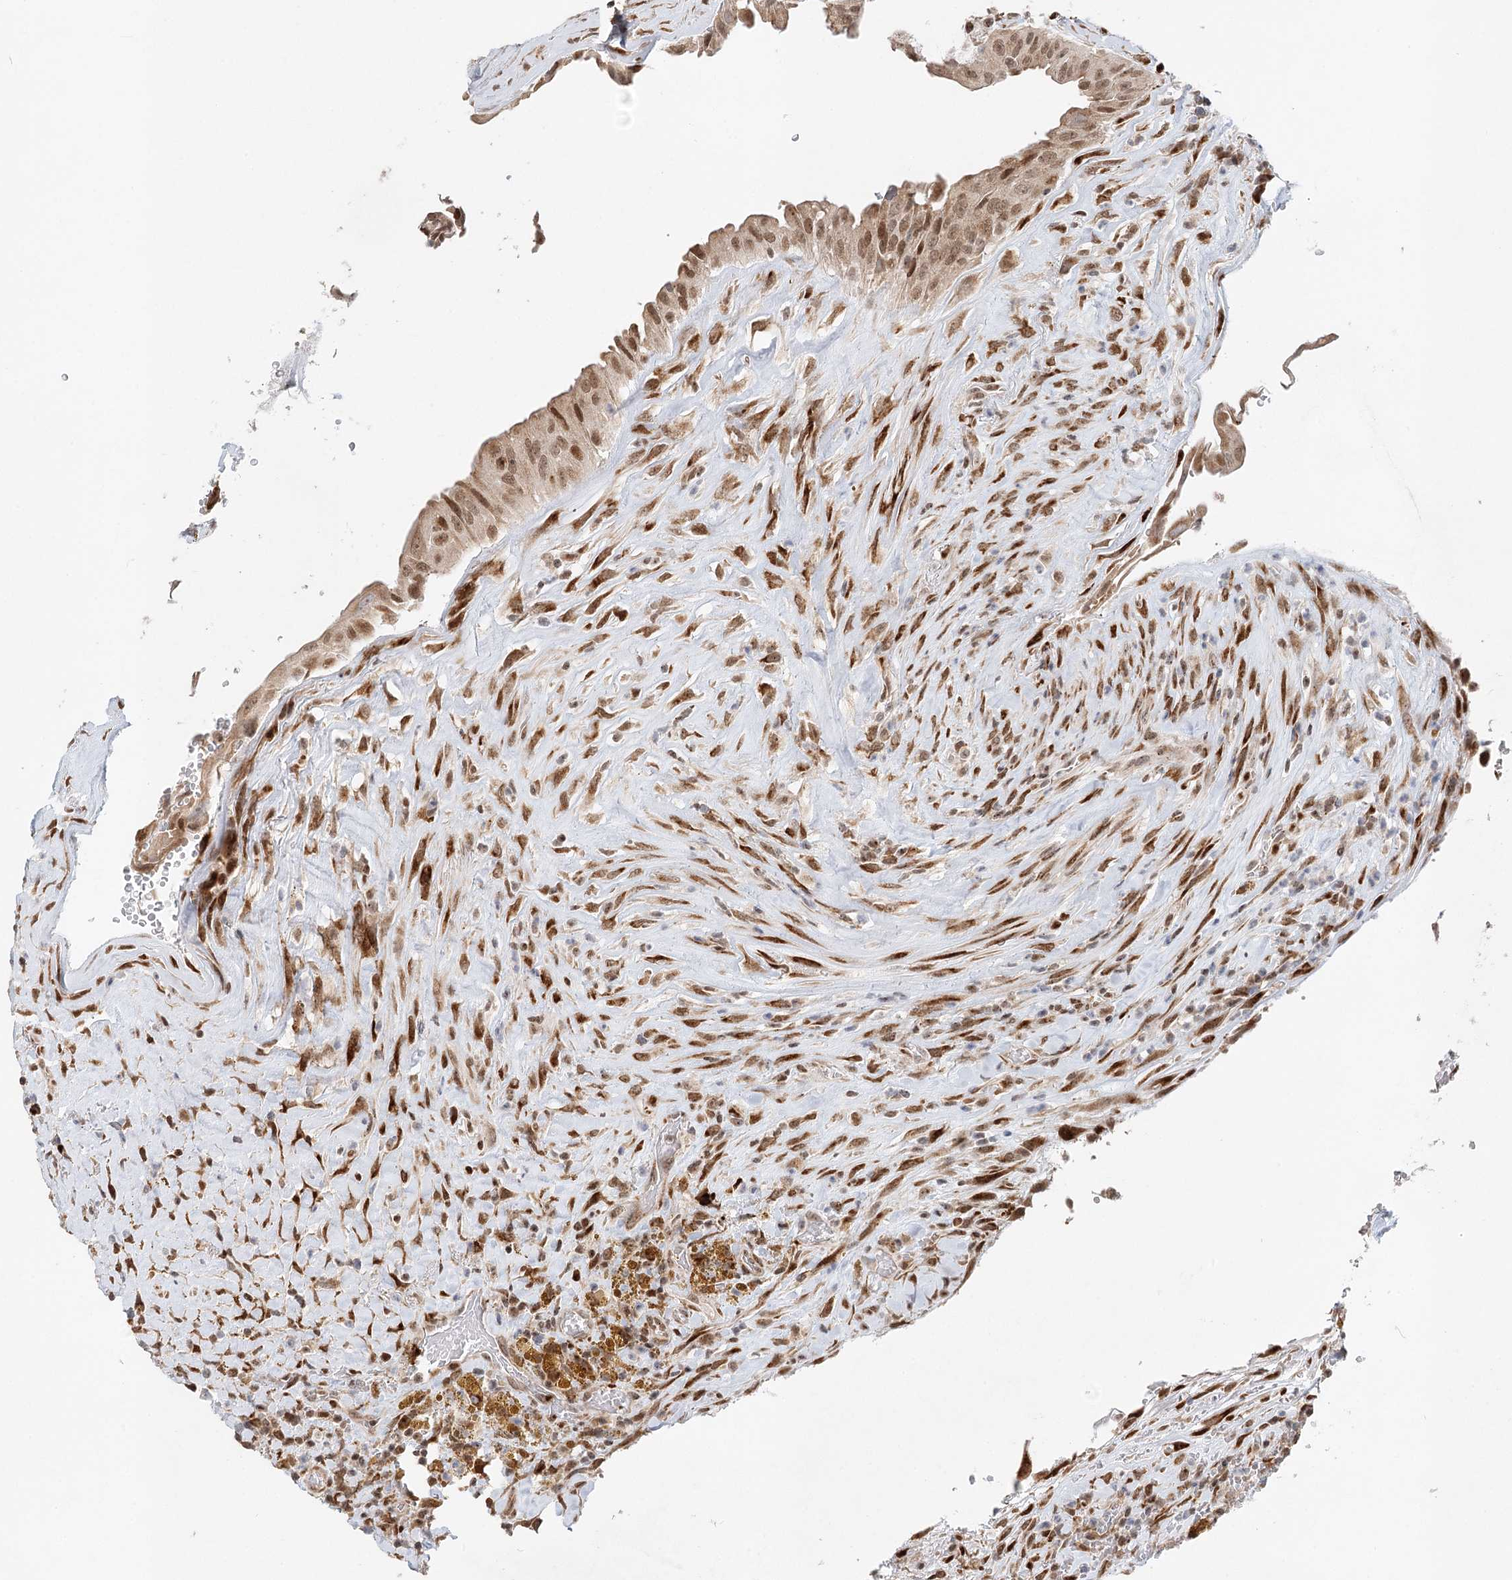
{"staining": {"intensity": "moderate", "quantity": ">75%", "location": "nuclear"}, "tissue": "thyroid cancer", "cell_type": "Tumor cells", "image_type": "cancer", "snomed": [{"axis": "morphology", "description": "Papillary adenocarcinoma, NOS"}, {"axis": "topography", "description": "Thyroid gland"}], "caption": "Human thyroid cancer stained with a brown dye demonstrates moderate nuclear positive positivity in approximately >75% of tumor cells.", "gene": "BNIP5", "patient": {"sex": "male", "age": 77}}